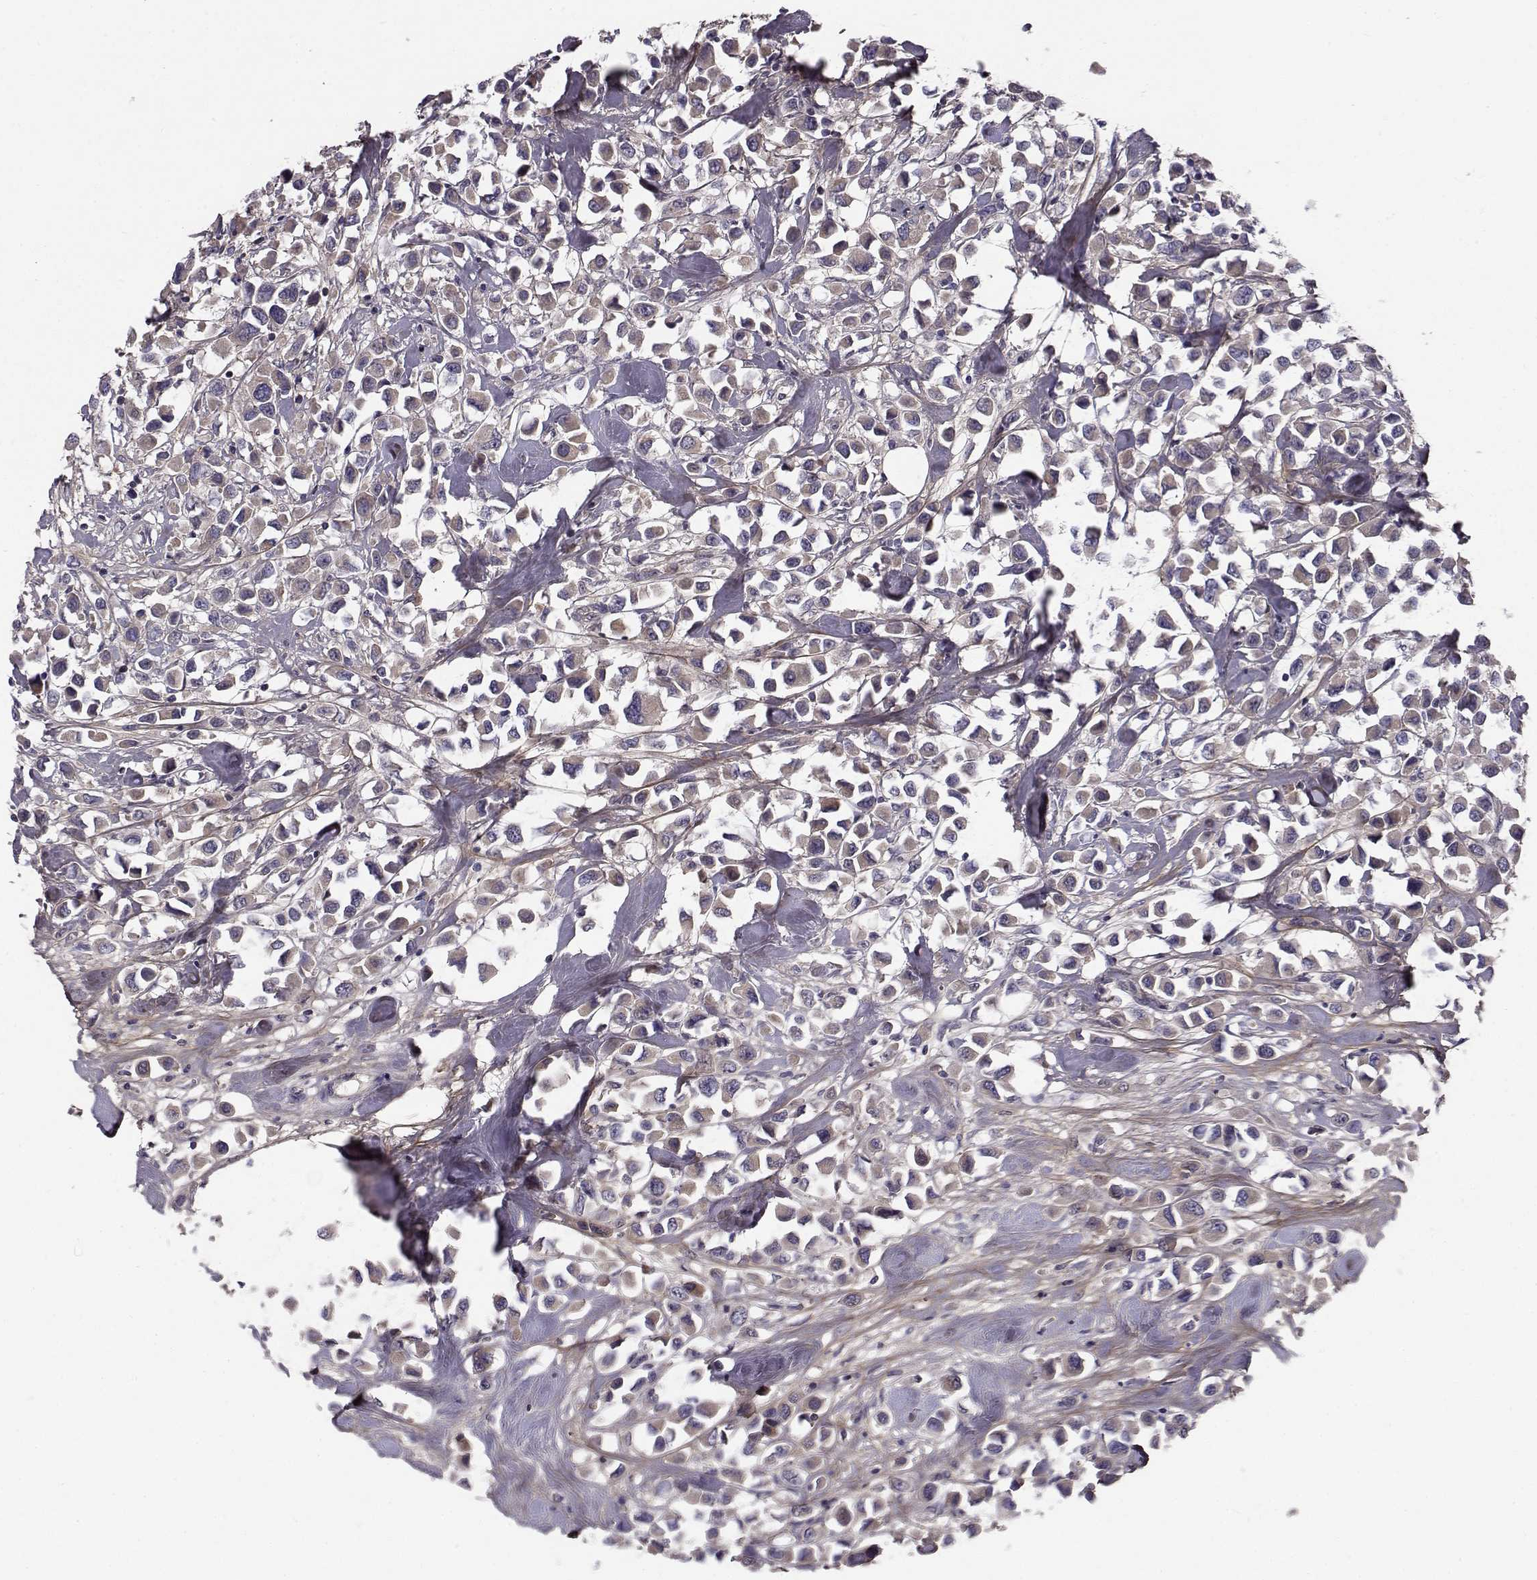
{"staining": {"intensity": "weak", "quantity": ">75%", "location": "cytoplasmic/membranous"}, "tissue": "breast cancer", "cell_type": "Tumor cells", "image_type": "cancer", "snomed": [{"axis": "morphology", "description": "Duct carcinoma"}, {"axis": "topography", "description": "Breast"}], "caption": "The micrograph reveals immunohistochemical staining of breast cancer. There is weak cytoplasmic/membranous staining is present in about >75% of tumor cells.", "gene": "PEX5L", "patient": {"sex": "female", "age": 61}}